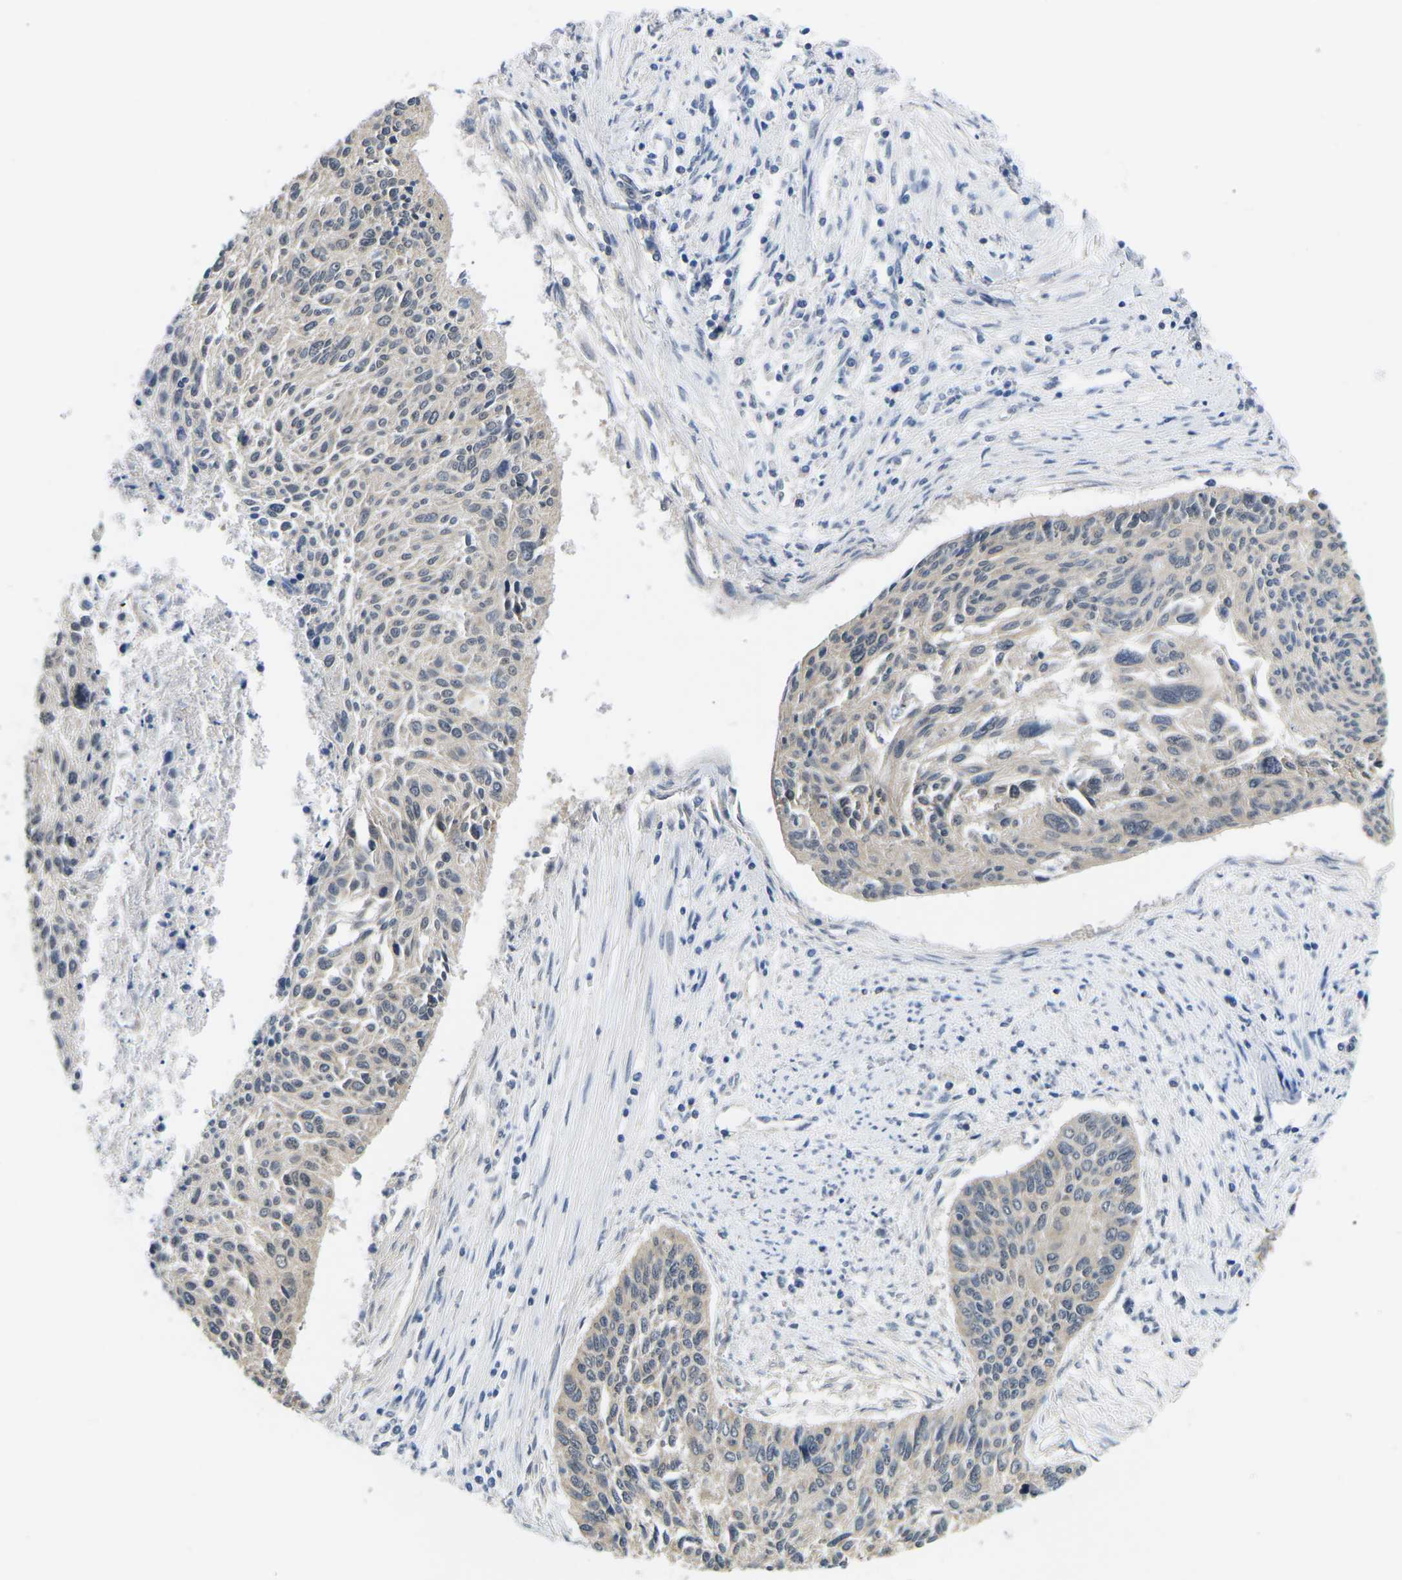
{"staining": {"intensity": "weak", "quantity": "<25%", "location": "cytoplasmic/membranous"}, "tissue": "cervical cancer", "cell_type": "Tumor cells", "image_type": "cancer", "snomed": [{"axis": "morphology", "description": "Squamous cell carcinoma, NOS"}, {"axis": "topography", "description": "Cervix"}], "caption": "Human cervical cancer stained for a protein using immunohistochemistry displays no expression in tumor cells.", "gene": "GSK3B", "patient": {"sex": "female", "age": 55}}